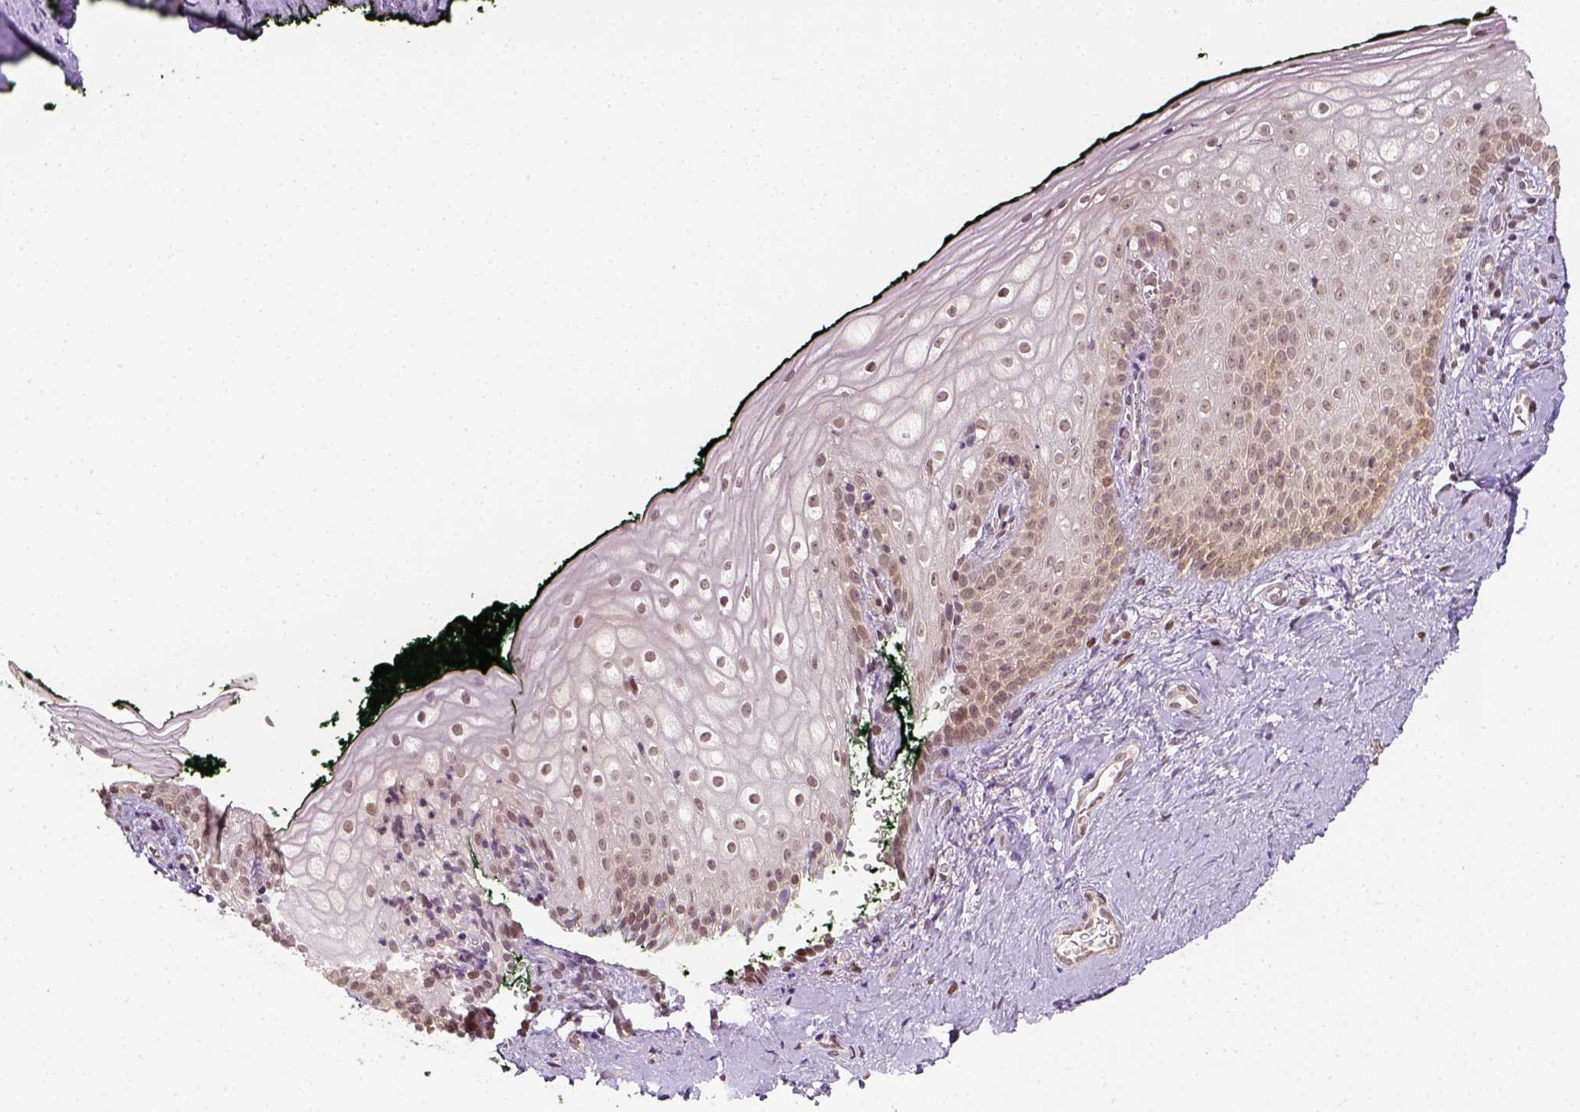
{"staining": {"intensity": "weak", "quantity": ">75%", "location": "cytoplasmic/membranous,nuclear"}, "tissue": "vagina", "cell_type": "Squamous epithelial cells", "image_type": "normal", "snomed": [{"axis": "morphology", "description": "Normal tissue, NOS"}, {"axis": "topography", "description": "Vagina"}], "caption": "High-magnification brightfield microscopy of benign vagina stained with DAB (brown) and counterstained with hematoxylin (blue). squamous epithelial cells exhibit weak cytoplasmic/membranous,nuclear expression is appreciated in about>75% of cells. The staining was performed using DAB to visualize the protein expression in brown, while the nuclei were stained in blue with hematoxylin (Magnification: 20x).", "gene": "ZMAT3", "patient": {"sex": "female", "age": 47}}